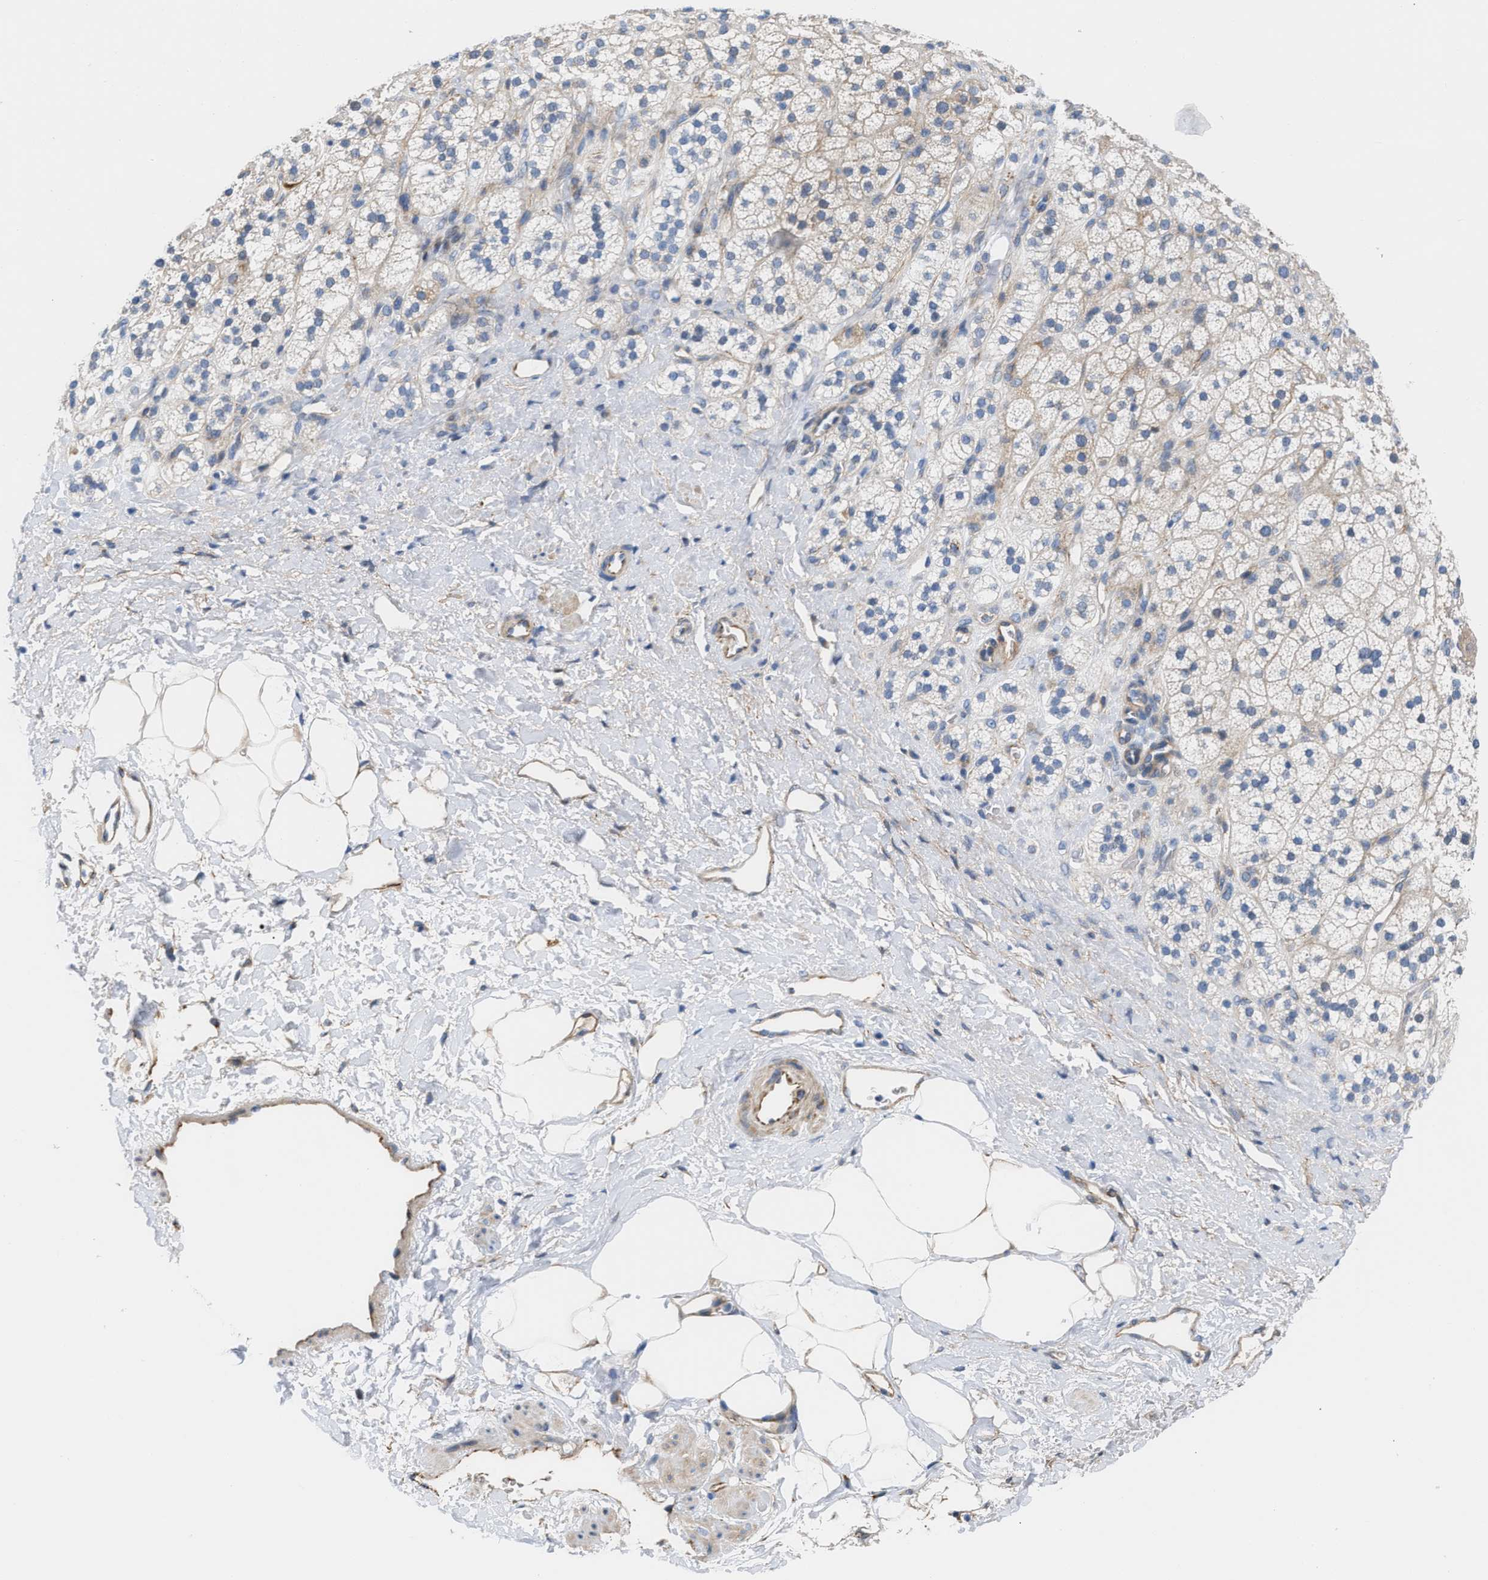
{"staining": {"intensity": "weak", "quantity": "<25%", "location": "cytoplasmic/membranous"}, "tissue": "adrenal gland", "cell_type": "Glandular cells", "image_type": "normal", "snomed": [{"axis": "morphology", "description": "Normal tissue, NOS"}, {"axis": "topography", "description": "Adrenal gland"}], "caption": "This is an immunohistochemistry micrograph of unremarkable adrenal gland. There is no positivity in glandular cells.", "gene": "TFPI", "patient": {"sex": "male", "age": 56}}